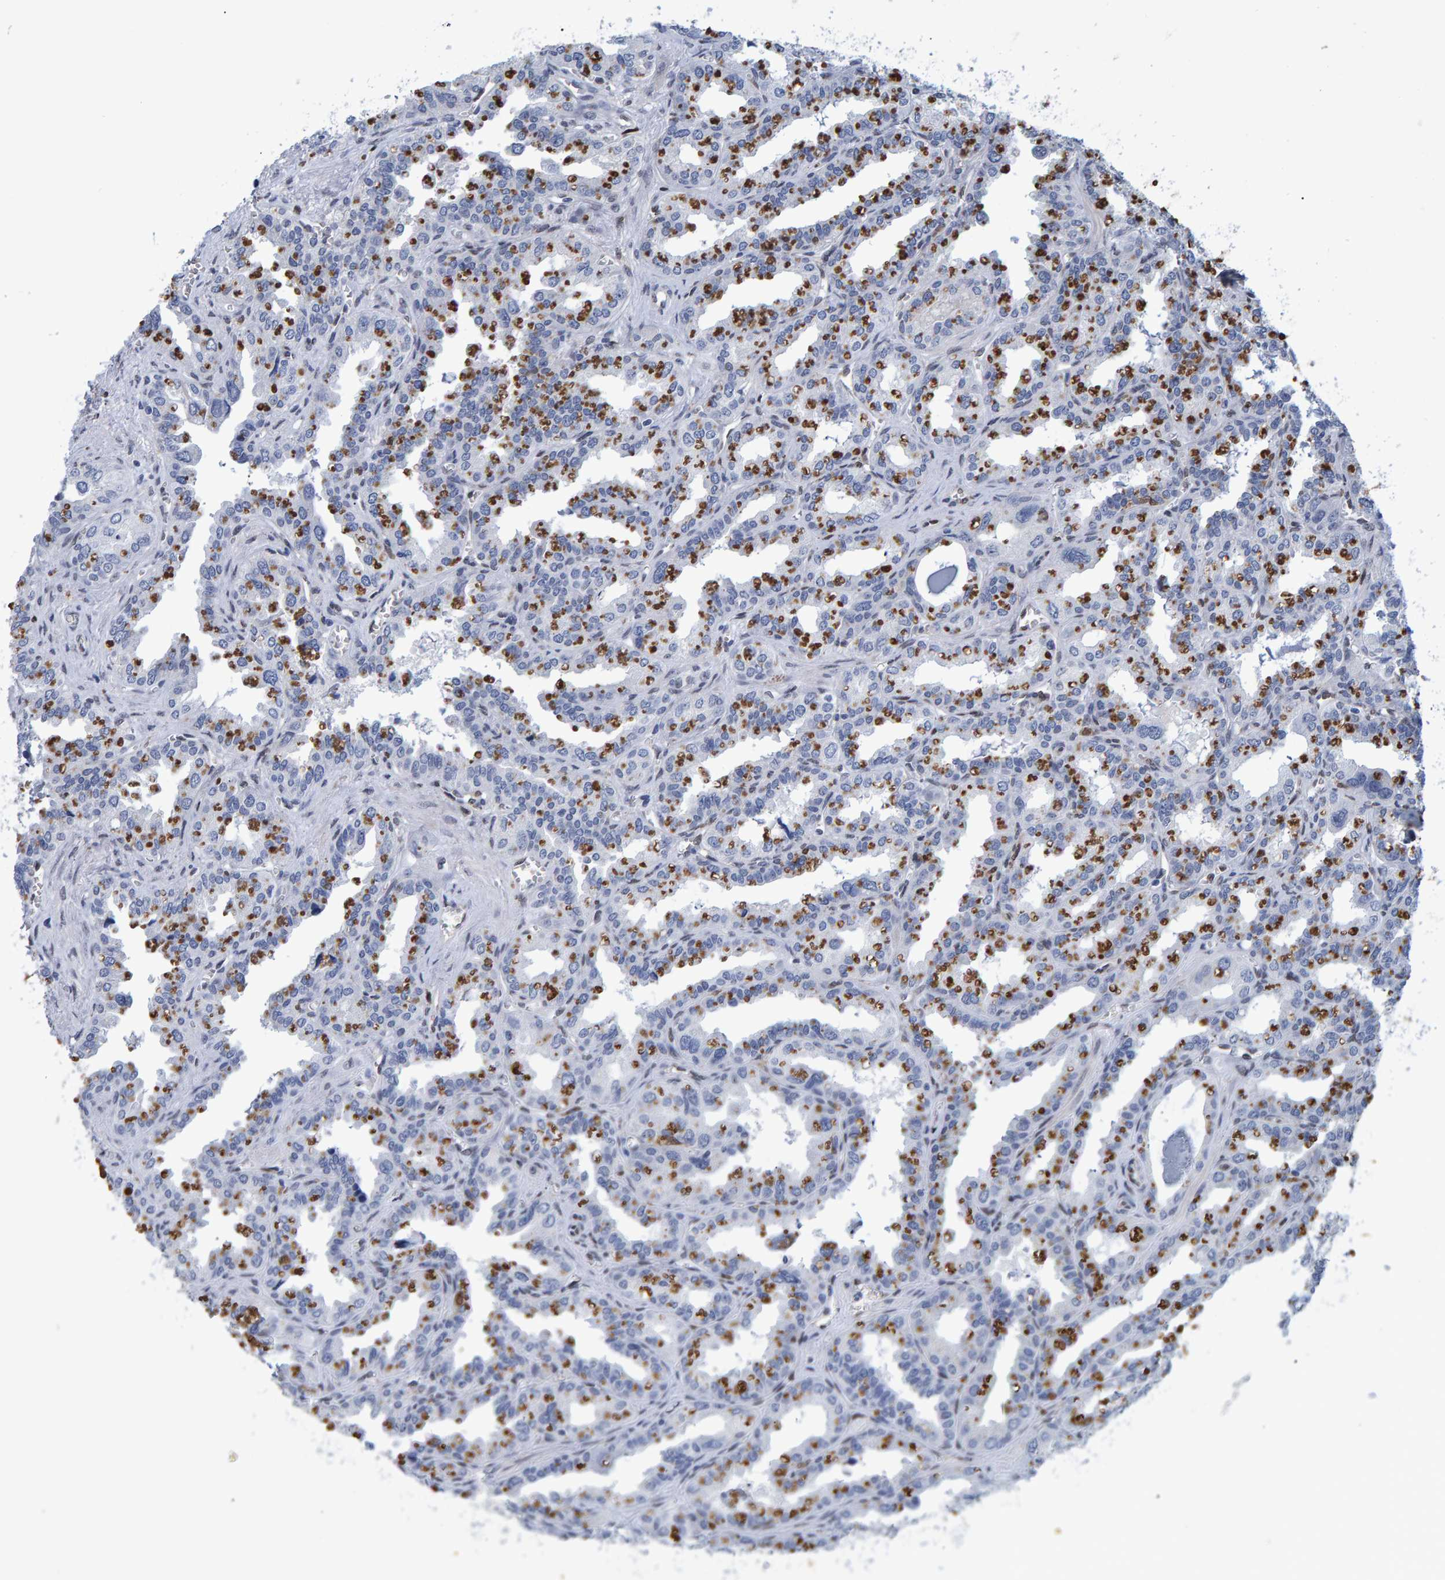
{"staining": {"intensity": "moderate", "quantity": "<25%", "location": "cytoplasmic/membranous"}, "tissue": "seminal vesicle", "cell_type": "Glandular cells", "image_type": "normal", "snomed": [{"axis": "morphology", "description": "Normal tissue, NOS"}, {"axis": "topography", "description": "Prostate"}, {"axis": "topography", "description": "Seminal veicle"}], "caption": "Immunohistochemistry (IHC) (DAB (3,3'-diaminobenzidine)) staining of benign human seminal vesicle reveals moderate cytoplasmic/membranous protein positivity in approximately <25% of glandular cells. (Stains: DAB in brown, nuclei in blue, Microscopy: brightfield microscopy at high magnification).", "gene": "QKI", "patient": {"sex": "male", "age": 51}}